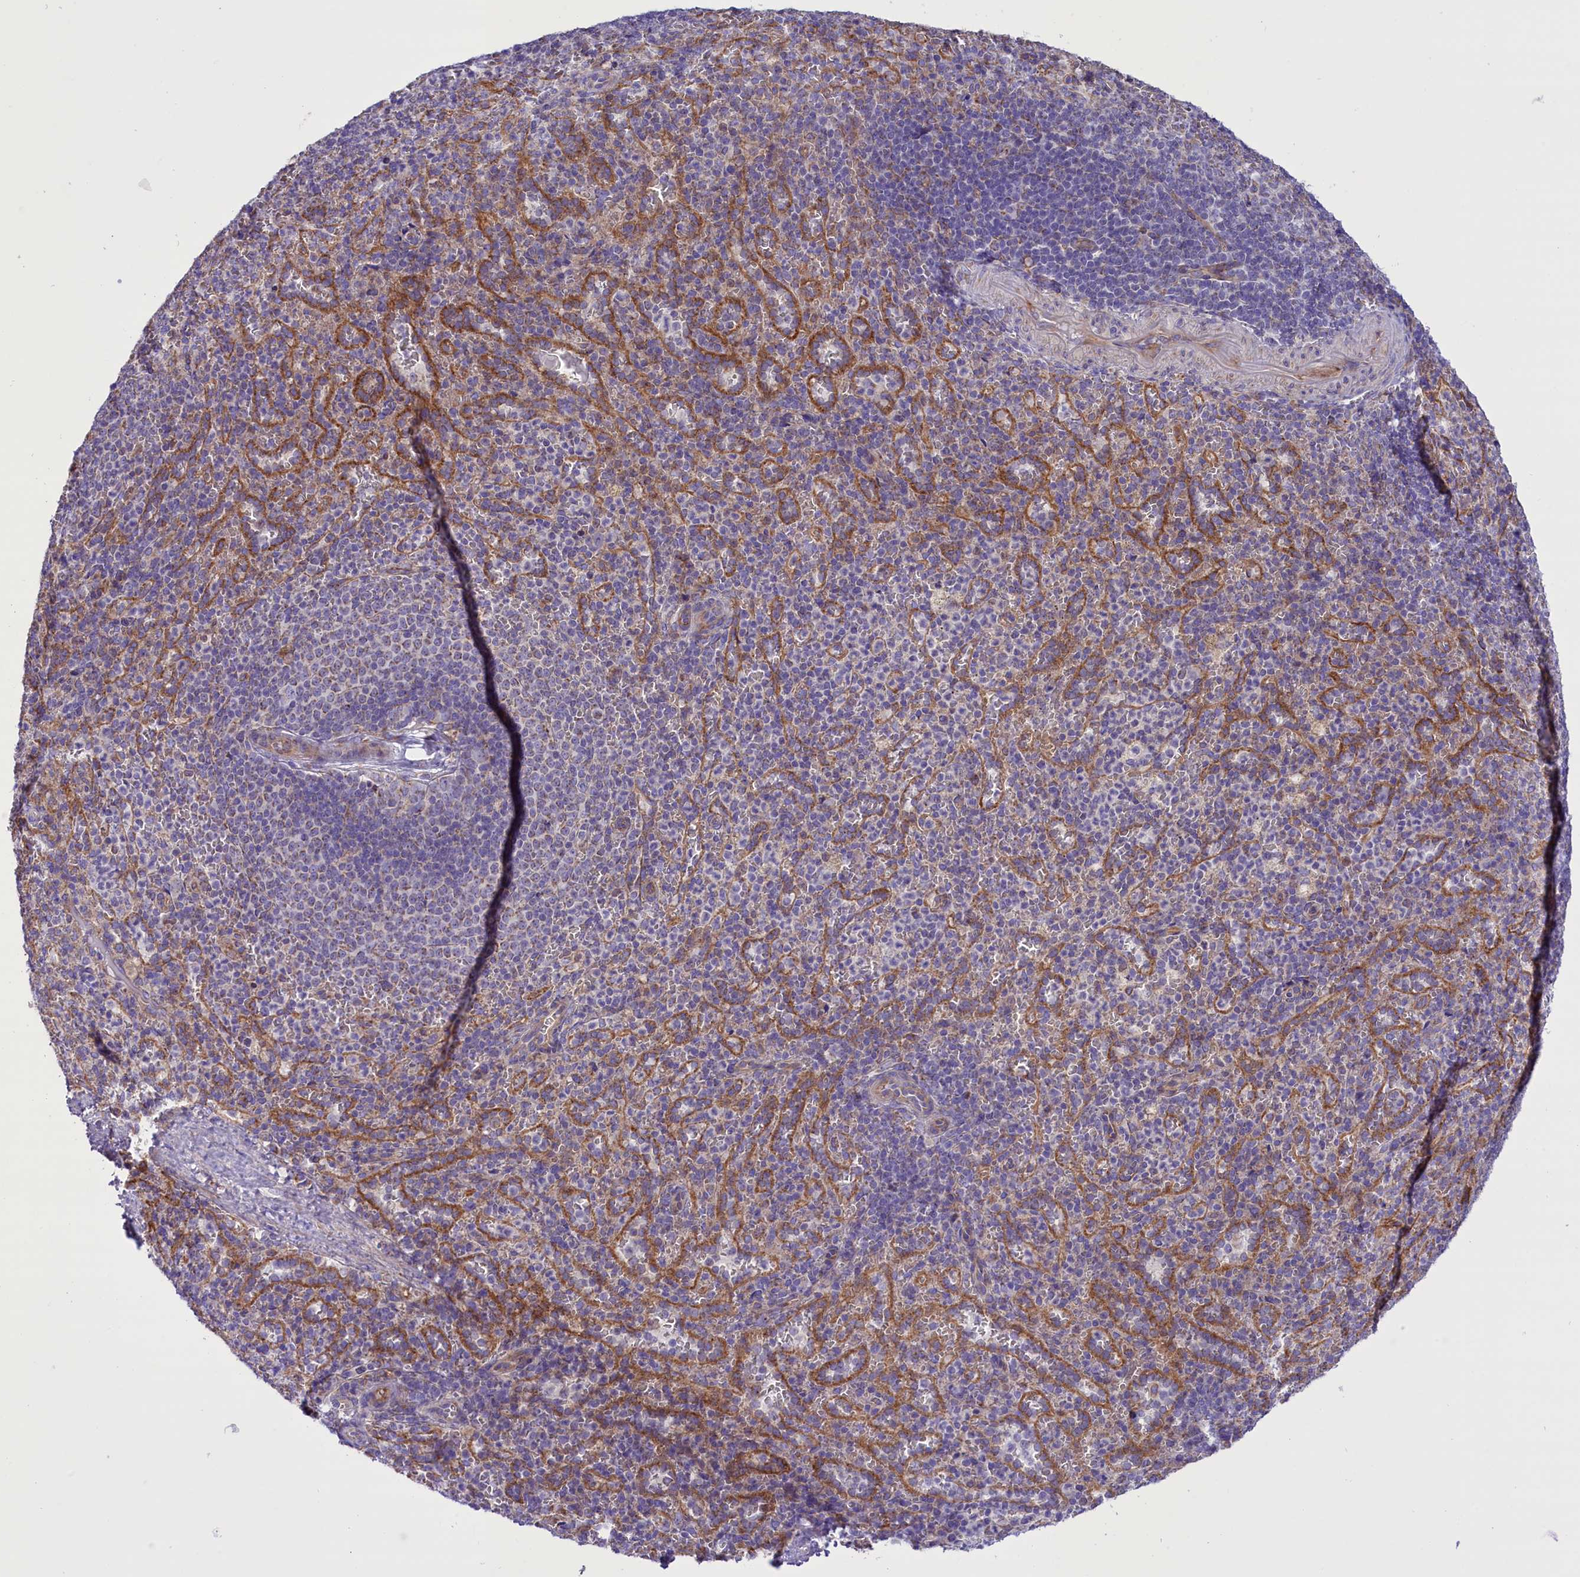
{"staining": {"intensity": "negative", "quantity": "none", "location": "none"}, "tissue": "spleen", "cell_type": "Cells in red pulp", "image_type": "normal", "snomed": [{"axis": "morphology", "description": "Normal tissue, NOS"}, {"axis": "topography", "description": "Spleen"}], "caption": "The immunohistochemistry (IHC) image has no significant staining in cells in red pulp of spleen.", "gene": "PTPRU", "patient": {"sex": "female", "age": 21}}